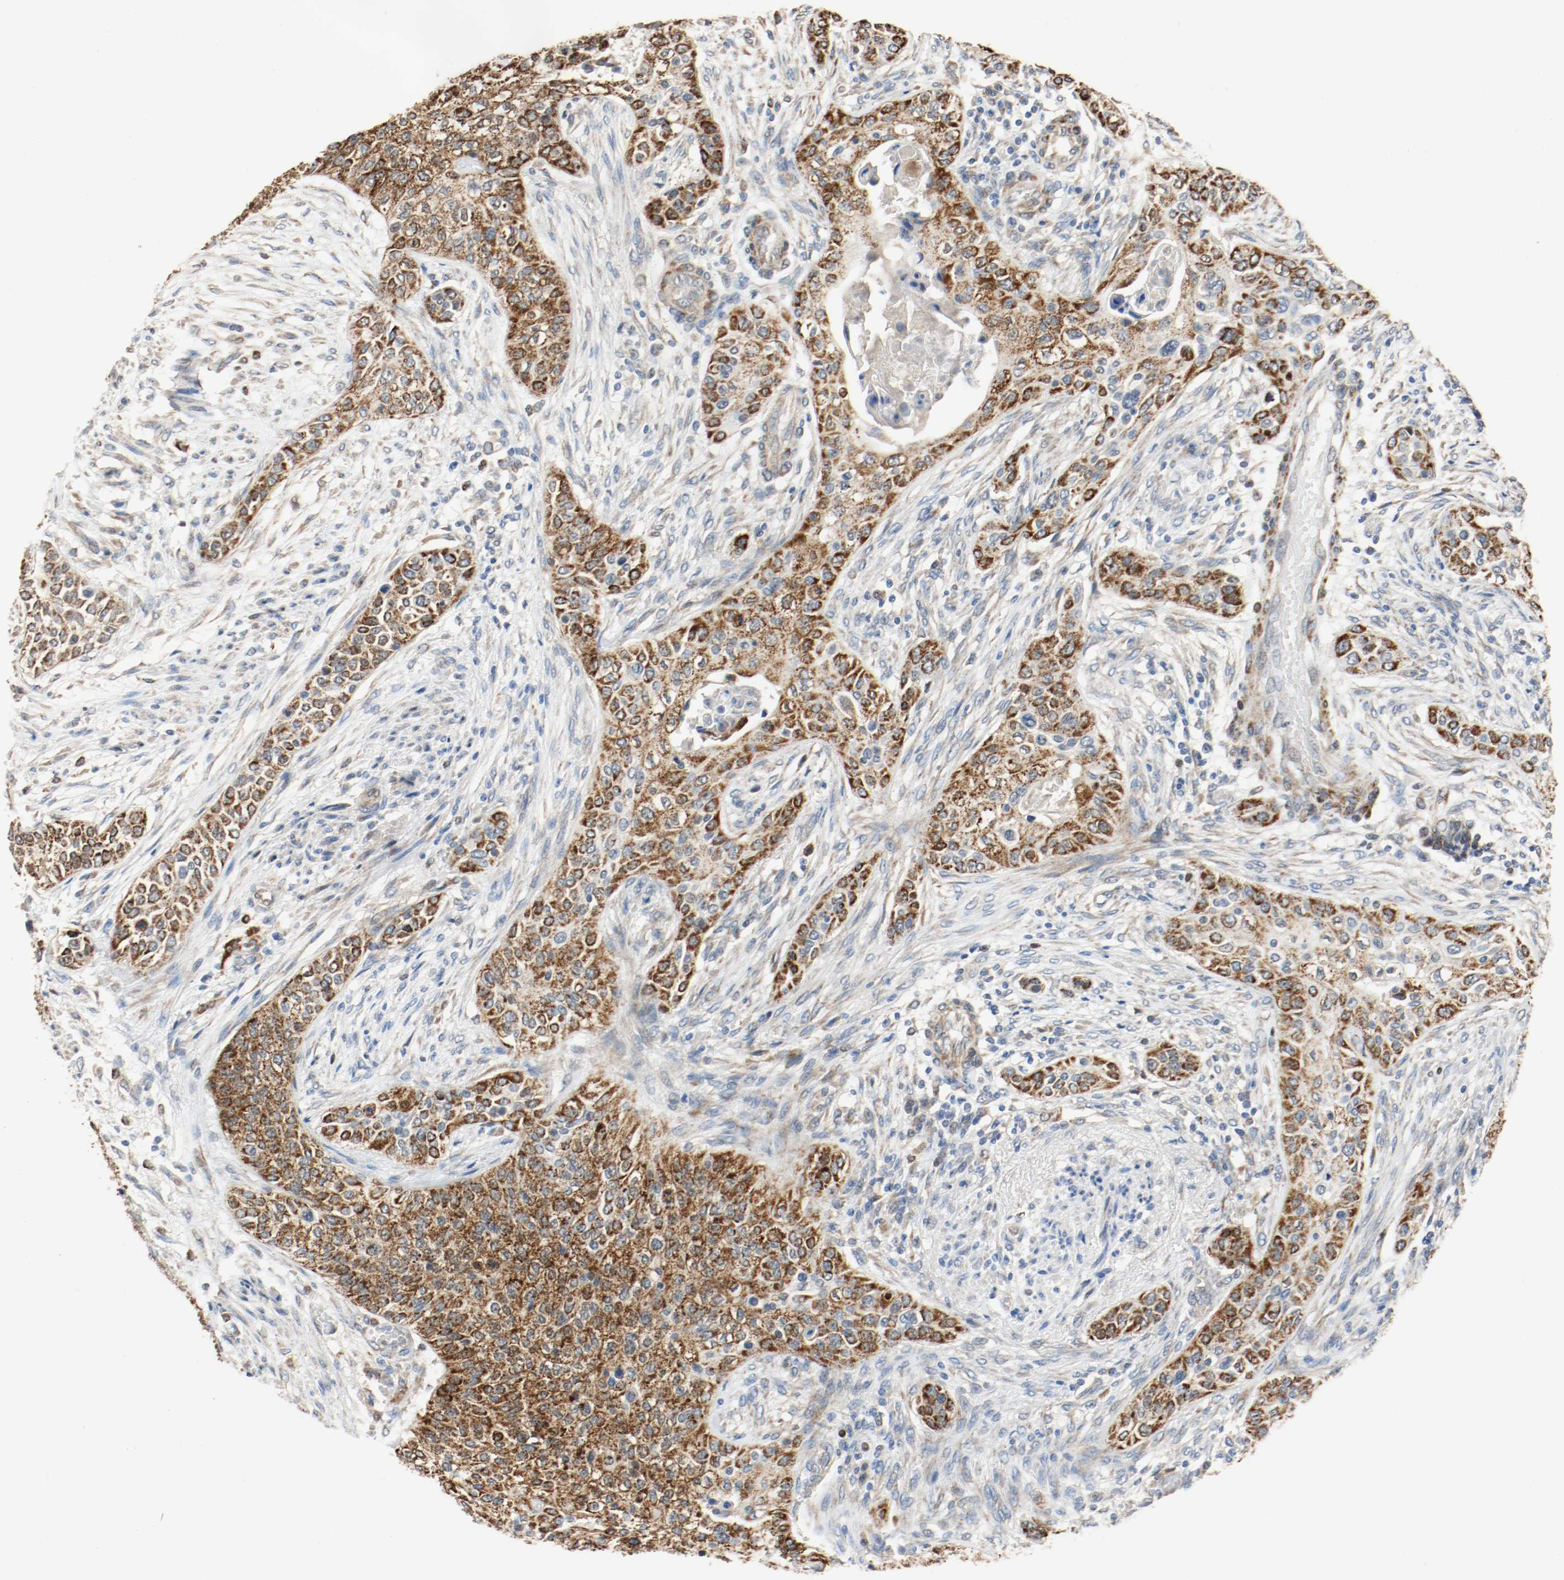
{"staining": {"intensity": "strong", "quantity": ">75%", "location": "cytoplasmic/membranous"}, "tissue": "urothelial cancer", "cell_type": "Tumor cells", "image_type": "cancer", "snomed": [{"axis": "morphology", "description": "Urothelial carcinoma, High grade"}, {"axis": "topography", "description": "Urinary bladder"}], "caption": "There is high levels of strong cytoplasmic/membranous expression in tumor cells of high-grade urothelial carcinoma, as demonstrated by immunohistochemical staining (brown color).", "gene": "ALDH4A1", "patient": {"sex": "male", "age": 74}}